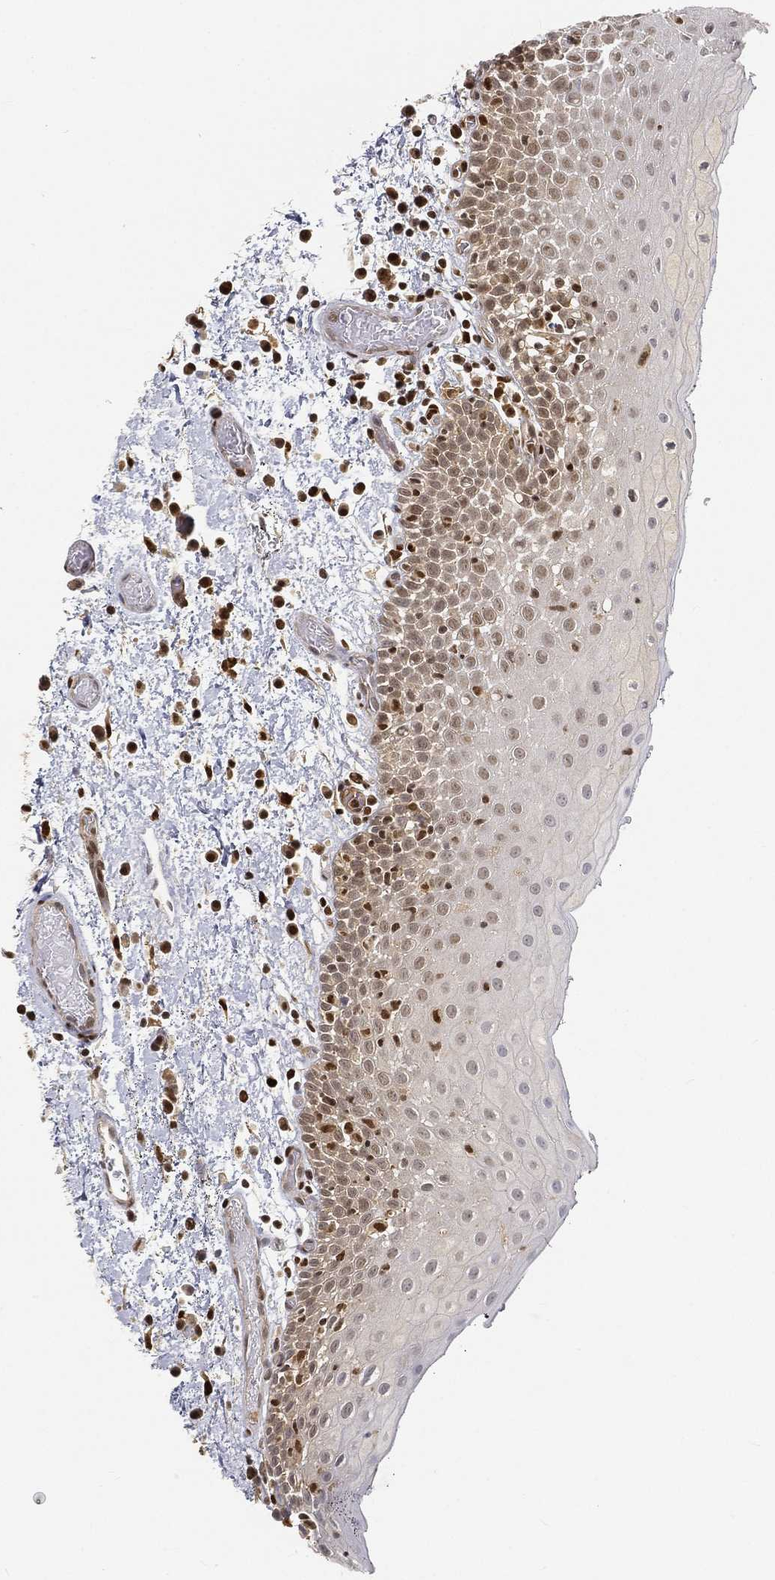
{"staining": {"intensity": "moderate", "quantity": "<25%", "location": "cytoplasmic/membranous,nuclear"}, "tissue": "oral mucosa", "cell_type": "Squamous epithelial cells", "image_type": "normal", "snomed": [{"axis": "morphology", "description": "Normal tissue, NOS"}, {"axis": "morphology", "description": "Squamous cell carcinoma, NOS"}, {"axis": "topography", "description": "Oral tissue"}, {"axis": "topography", "description": "Tounge, NOS"}, {"axis": "topography", "description": "Head-Neck"}], "caption": "A high-resolution micrograph shows IHC staining of unremarkable oral mucosa, which demonstrates moderate cytoplasmic/membranous,nuclear positivity in about <25% of squamous epithelial cells.", "gene": "CRTC3", "patient": {"sex": "female", "age": 80}}